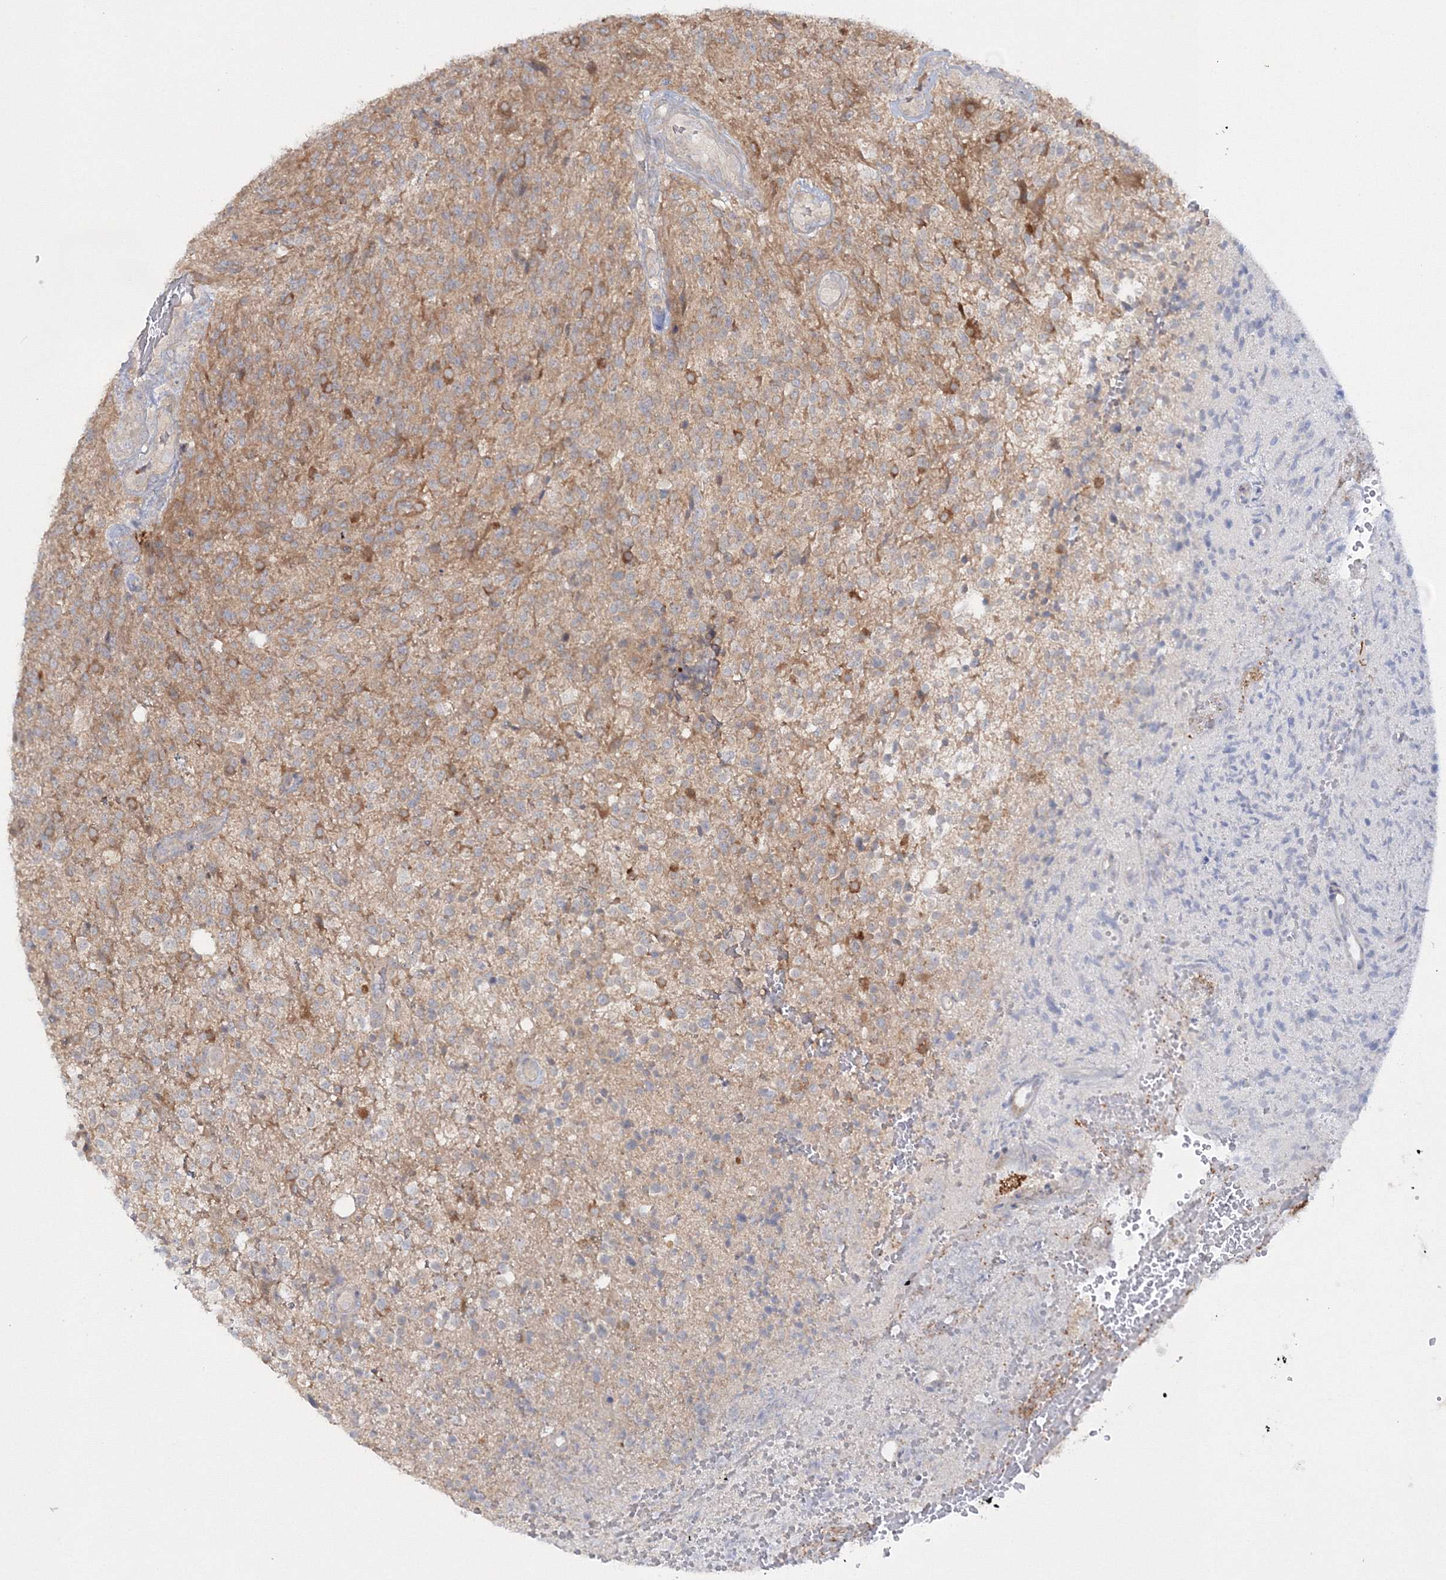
{"staining": {"intensity": "weak", "quantity": ">75%", "location": "cytoplasmic/membranous"}, "tissue": "glioma", "cell_type": "Tumor cells", "image_type": "cancer", "snomed": [{"axis": "morphology", "description": "Glioma, malignant, High grade"}, {"axis": "topography", "description": "Brain"}], "caption": "Brown immunohistochemical staining in high-grade glioma (malignant) reveals weak cytoplasmic/membranous positivity in about >75% of tumor cells.", "gene": "IPMK", "patient": {"sex": "male", "age": 56}}